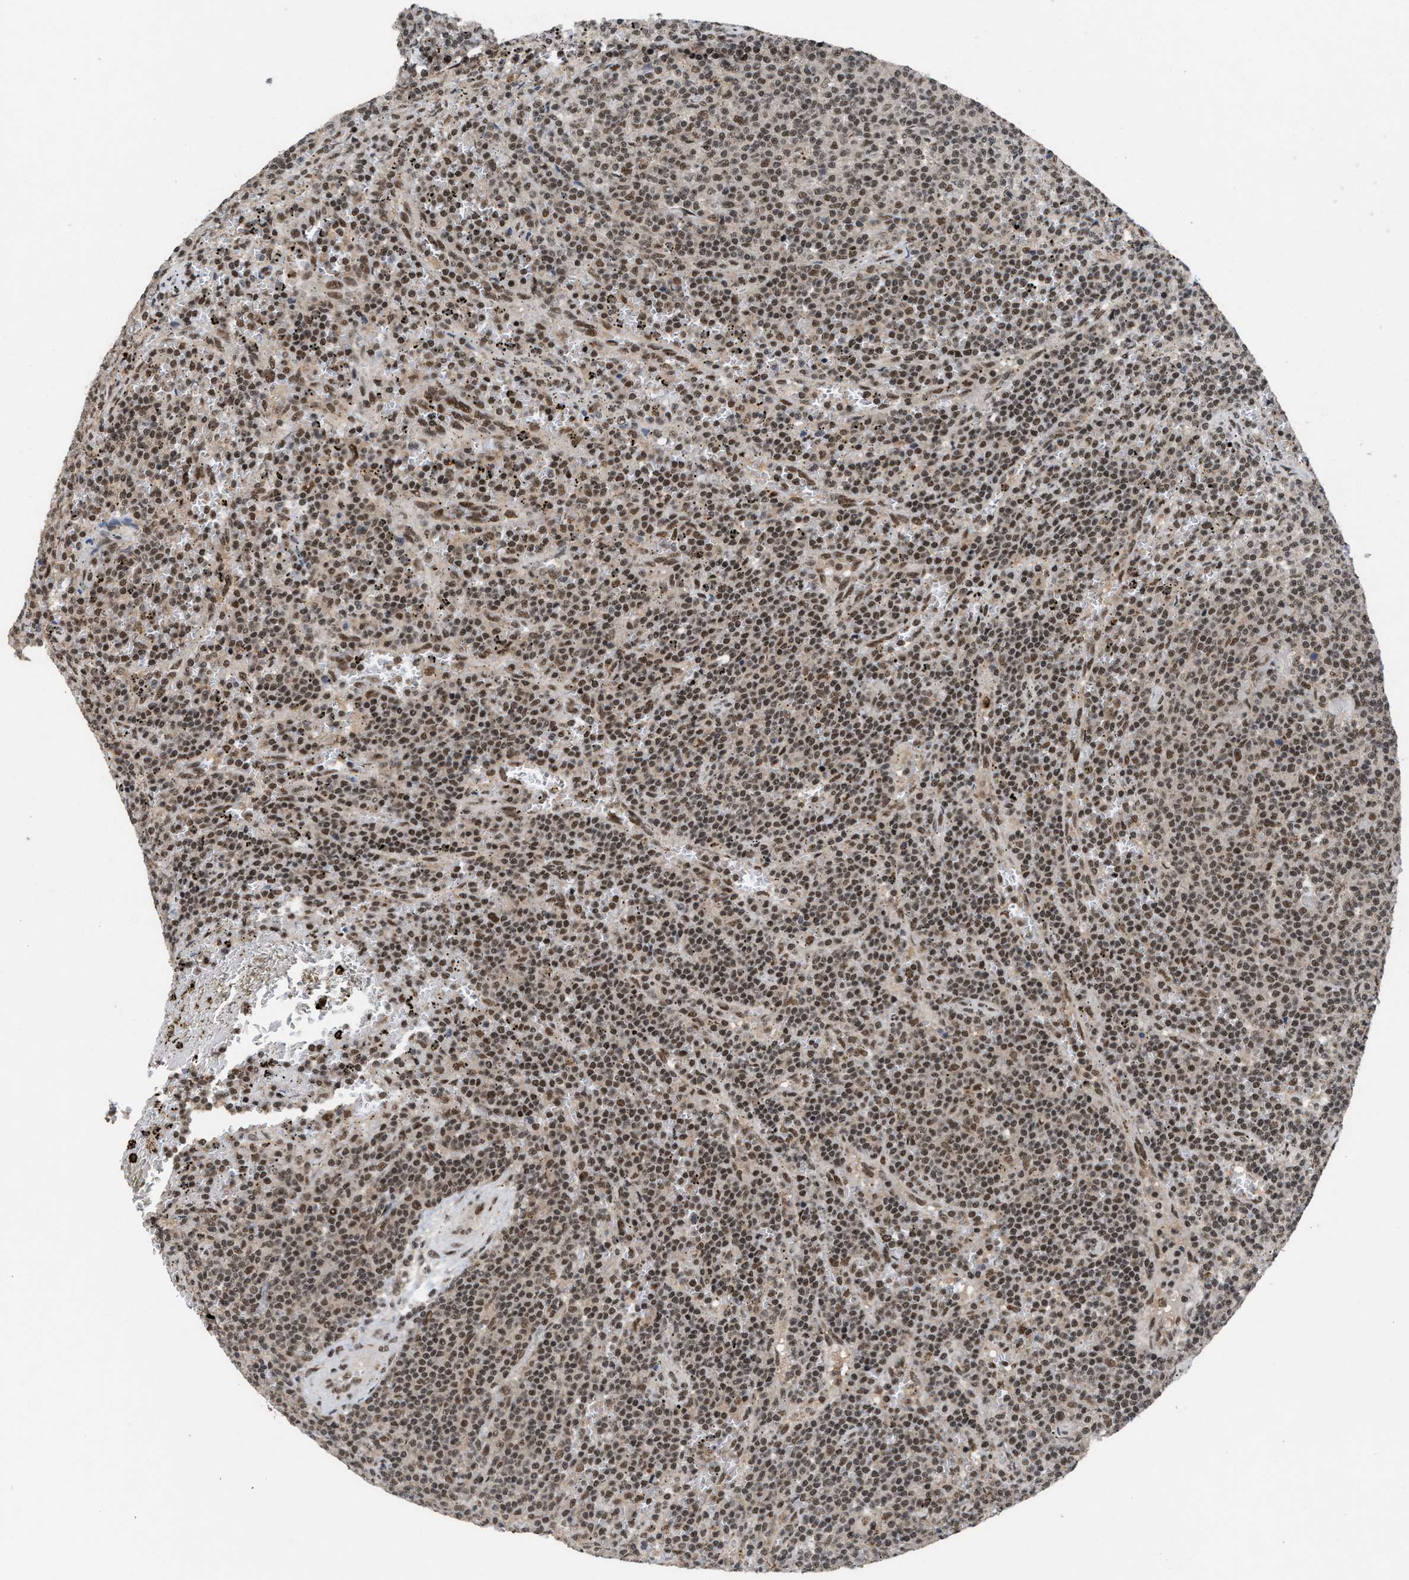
{"staining": {"intensity": "moderate", "quantity": ">75%", "location": "nuclear"}, "tissue": "lymphoma", "cell_type": "Tumor cells", "image_type": "cancer", "snomed": [{"axis": "morphology", "description": "Malignant lymphoma, non-Hodgkin's type, Low grade"}, {"axis": "topography", "description": "Spleen"}], "caption": "Immunohistochemistry staining of lymphoma, which shows medium levels of moderate nuclear expression in approximately >75% of tumor cells indicating moderate nuclear protein positivity. The staining was performed using DAB (3,3'-diaminobenzidine) (brown) for protein detection and nuclei were counterstained in hematoxylin (blue).", "gene": "PRPF4", "patient": {"sex": "female", "age": 50}}